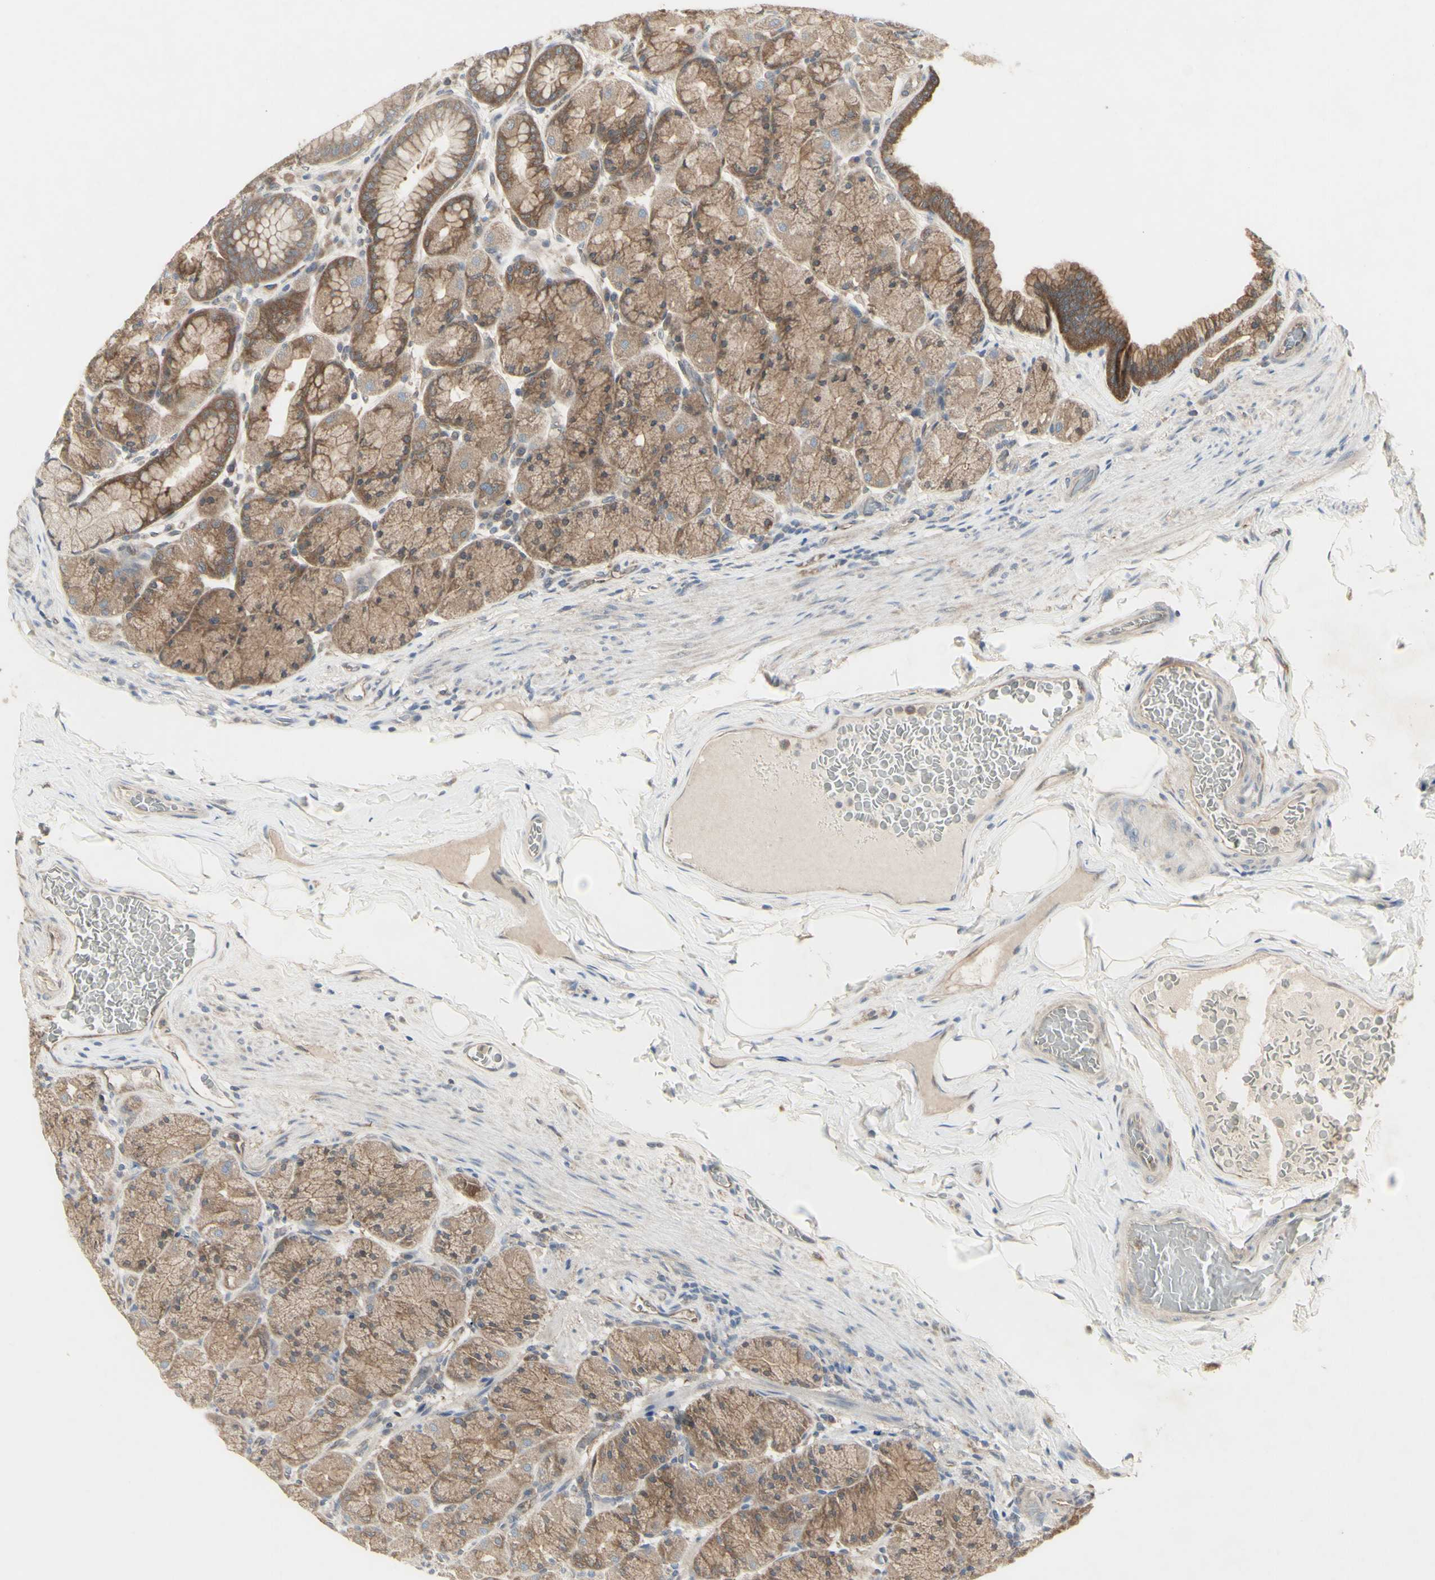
{"staining": {"intensity": "moderate", "quantity": ">75%", "location": "cytoplasmic/membranous"}, "tissue": "stomach", "cell_type": "Glandular cells", "image_type": "normal", "snomed": [{"axis": "morphology", "description": "Normal tissue, NOS"}, {"axis": "topography", "description": "Stomach, upper"}], "caption": "Human stomach stained with a brown dye demonstrates moderate cytoplasmic/membranous positive positivity in approximately >75% of glandular cells.", "gene": "CHURC1", "patient": {"sex": "male", "age": 68}}